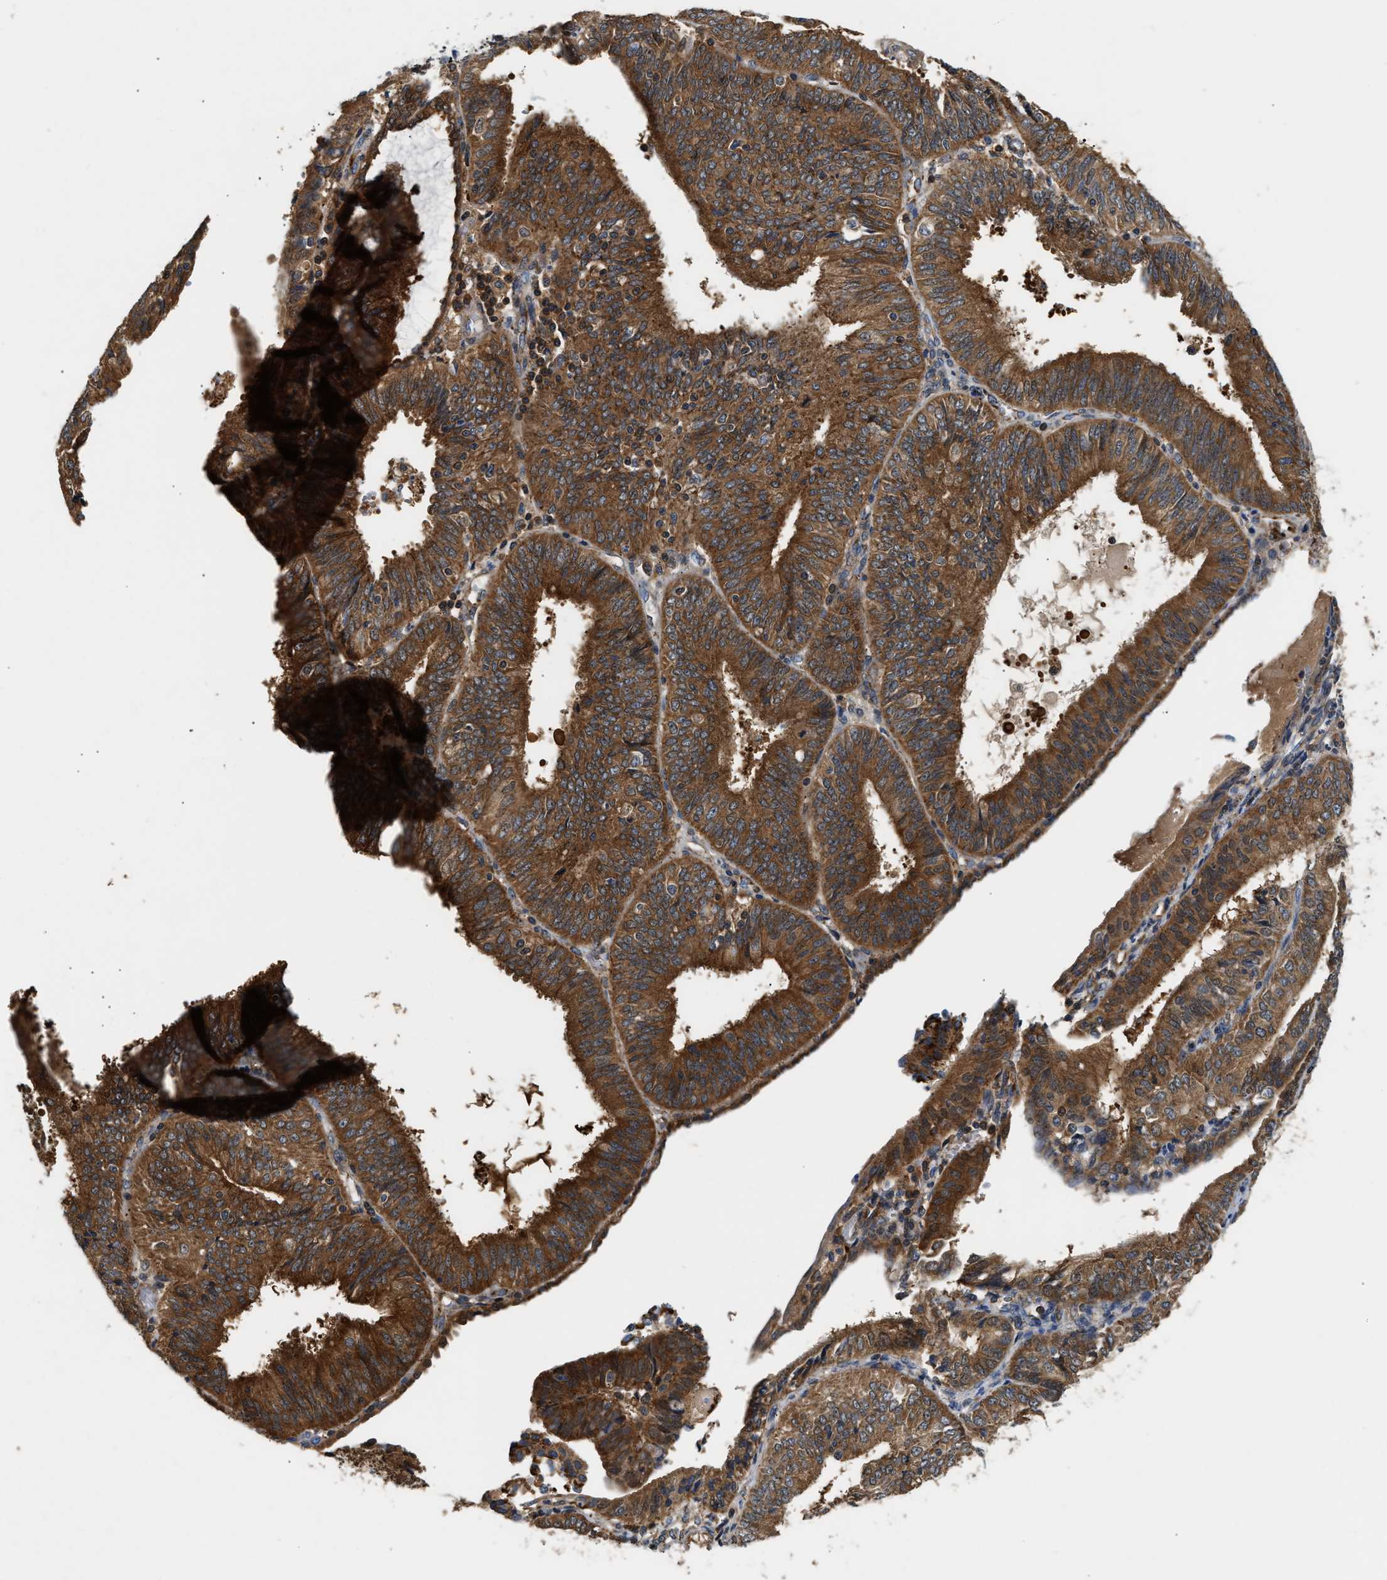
{"staining": {"intensity": "strong", "quantity": ">75%", "location": "cytoplasmic/membranous"}, "tissue": "endometrial cancer", "cell_type": "Tumor cells", "image_type": "cancer", "snomed": [{"axis": "morphology", "description": "Adenocarcinoma, NOS"}, {"axis": "topography", "description": "Endometrium"}], "caption": "Approximately >75% of tumor cells in endometrial adenocarcinoma display strong cytoplasmic/membranous protein staining as visualized by brown immunohistochemical staining.", "gene": "CCM2", "patient": {"sex": "female", "age": 58}}